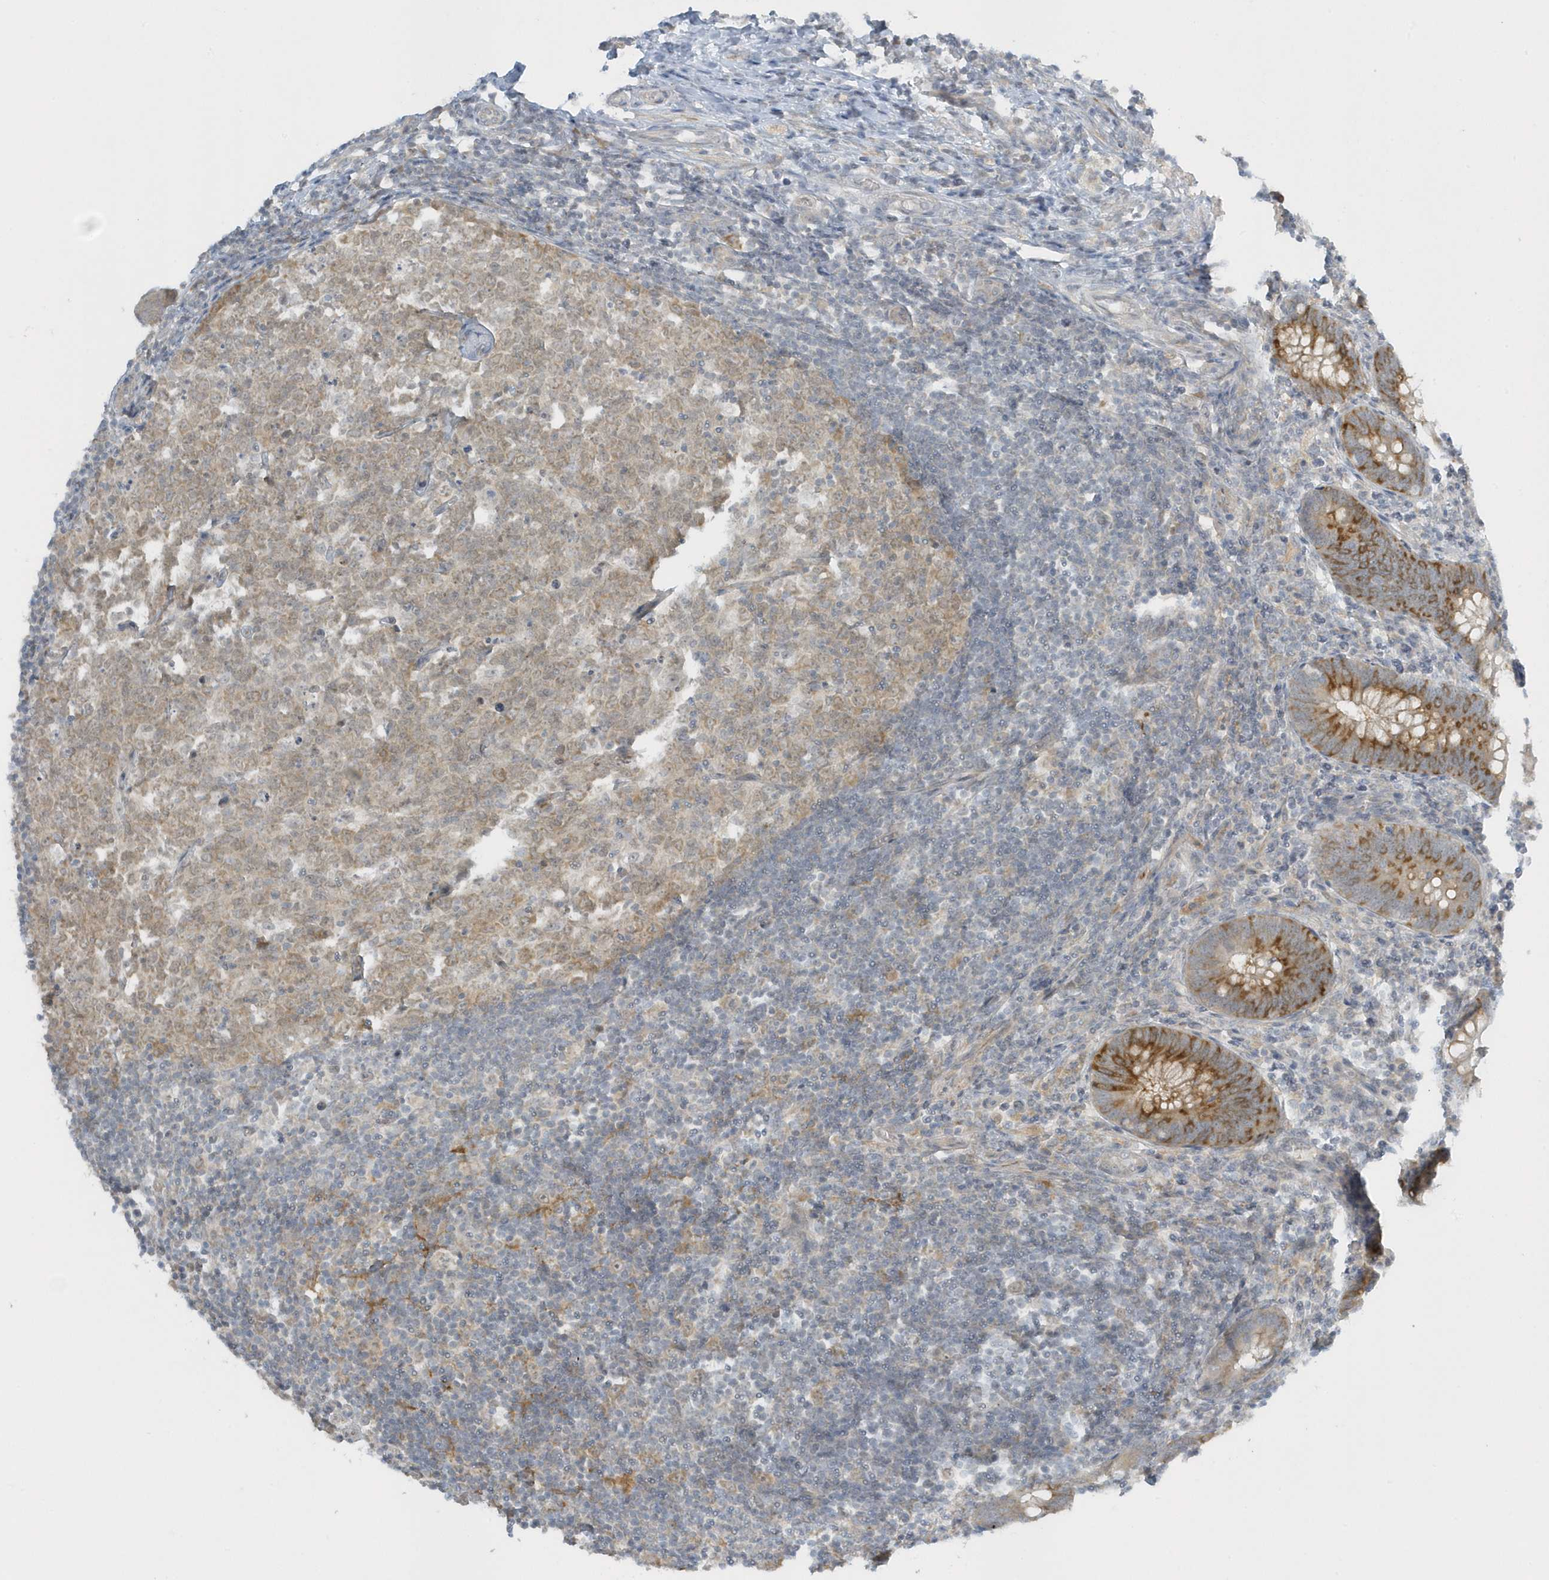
{"staining": {"intensity": "strong", "quantity": "25%-75%", "location": "cytoplasmic/membranous"}, "tissue": "appendix", "cell_type": "Glandular cells", "image_type": "normal", "snomed": [{"axis": "morphology", "description": "Normal tissue, NOS"}, {"axis": "topography", "description": "Appendix"}], "caption": "Human appendix stained with a brown dye shows strong cytoplasmic/membranous positive positivity in about 25%-75% of glandular cells.", "gene": "SCN3A", "patient": {"sex": "male", "age": 14}}